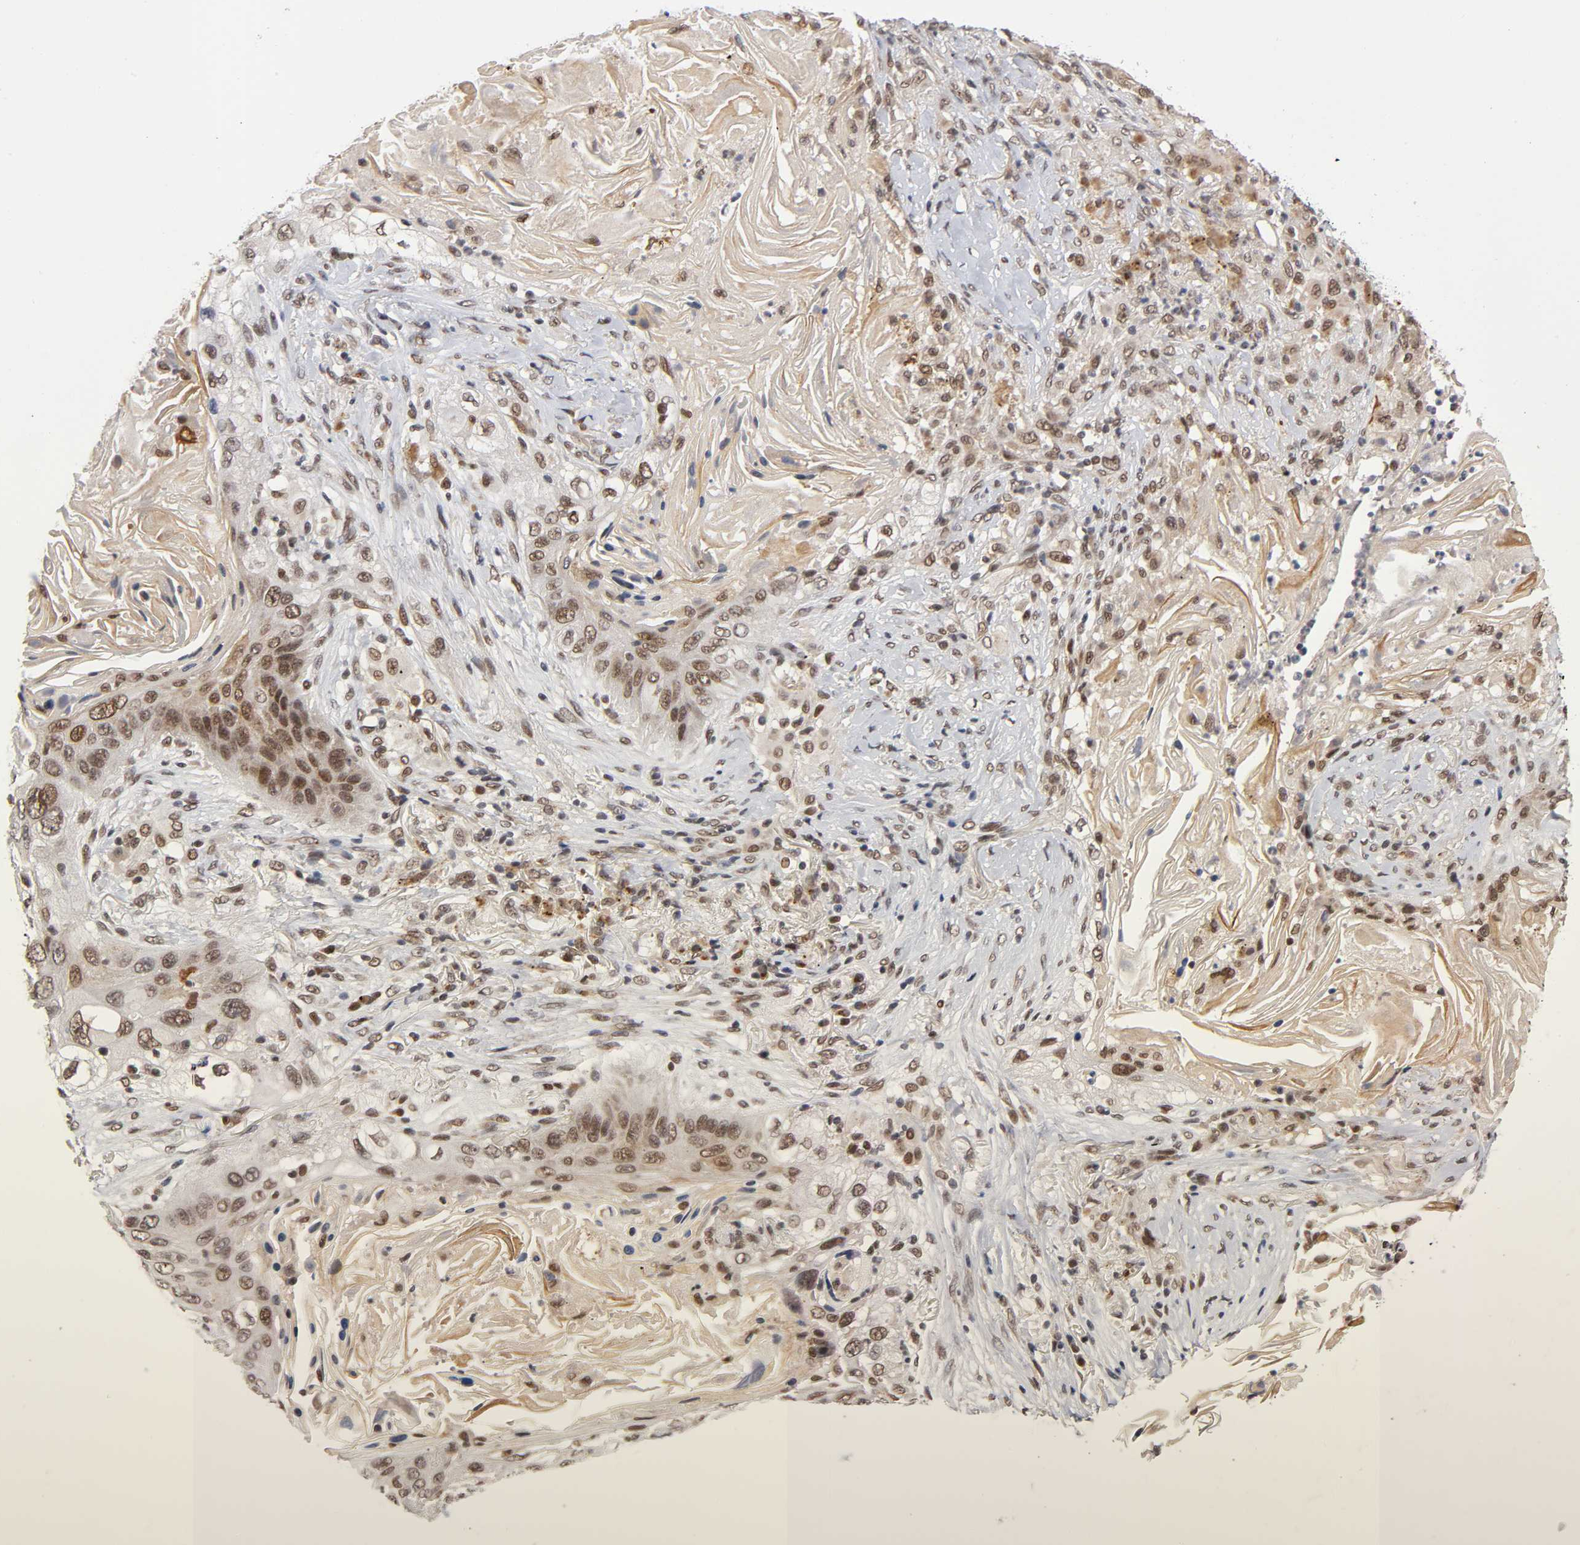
{"staining": {"intensity": "strong", "quantity": ">75%", "location": "cytoplasmic/membranous,nuclear"}, "tissue": "lung cancer", "cell_type": "Tumor cells", "image_type": "cancer", "snomed": [{"axis": "morphology", "description": "Squamous cell carcinoma, NOS"}, {"axis": "topography", "description": "Lung"}], "caption": "Immunohistochemical staining of squamous cell carcinoma (lung) displays high levels of strong cytoplasmic/membranous and nuclear protein staining in about >75% of tumor cells. The staining was performed using DAB, with brown indicating positive protein expression. Nuclei are stained blue with hematoxylin.", "gene": "EP300", "patient": {"sex": "female", "age": 67}}